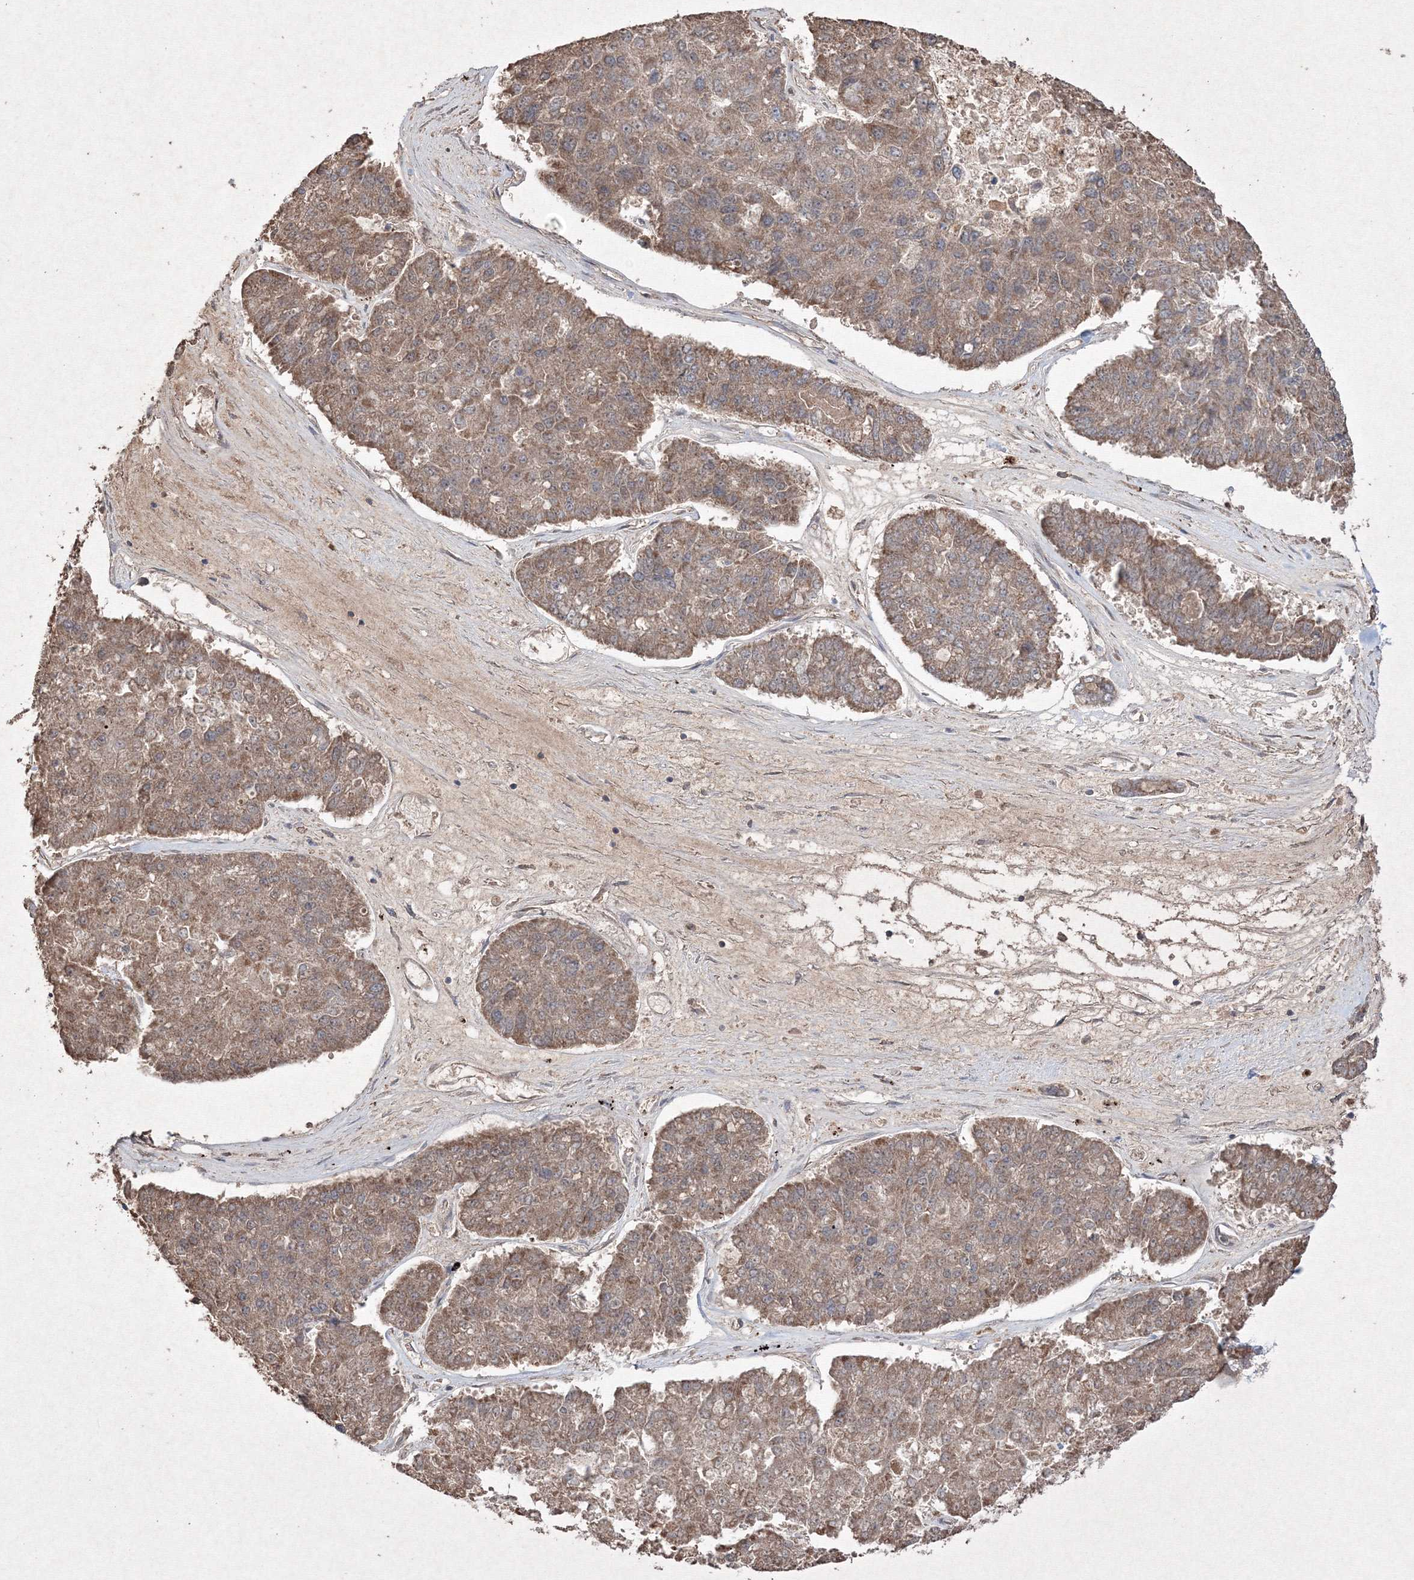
{"staining": {"intensity": "moderate", "quantity": ">75%", "location": "cytoplasmic/membranous"}, "tissue": "pancreatic cancer", "cell_type": "Tumor cells", "image_type": "cancer", "snomed": [{"axis": "morphology", "description": "Adenocarcinoma, NOS"}, {"axis": "topography", "description": "Pancreas"}], "caption": "Immunohistochemical staining of human pancreatic cancer reveals medium levels of moderate cytoplasmic/membranous protein positivity in approximately >75% of tumor cells.", "gene": "GRSF1", "patient": {"sex": "male", "age": 50}}